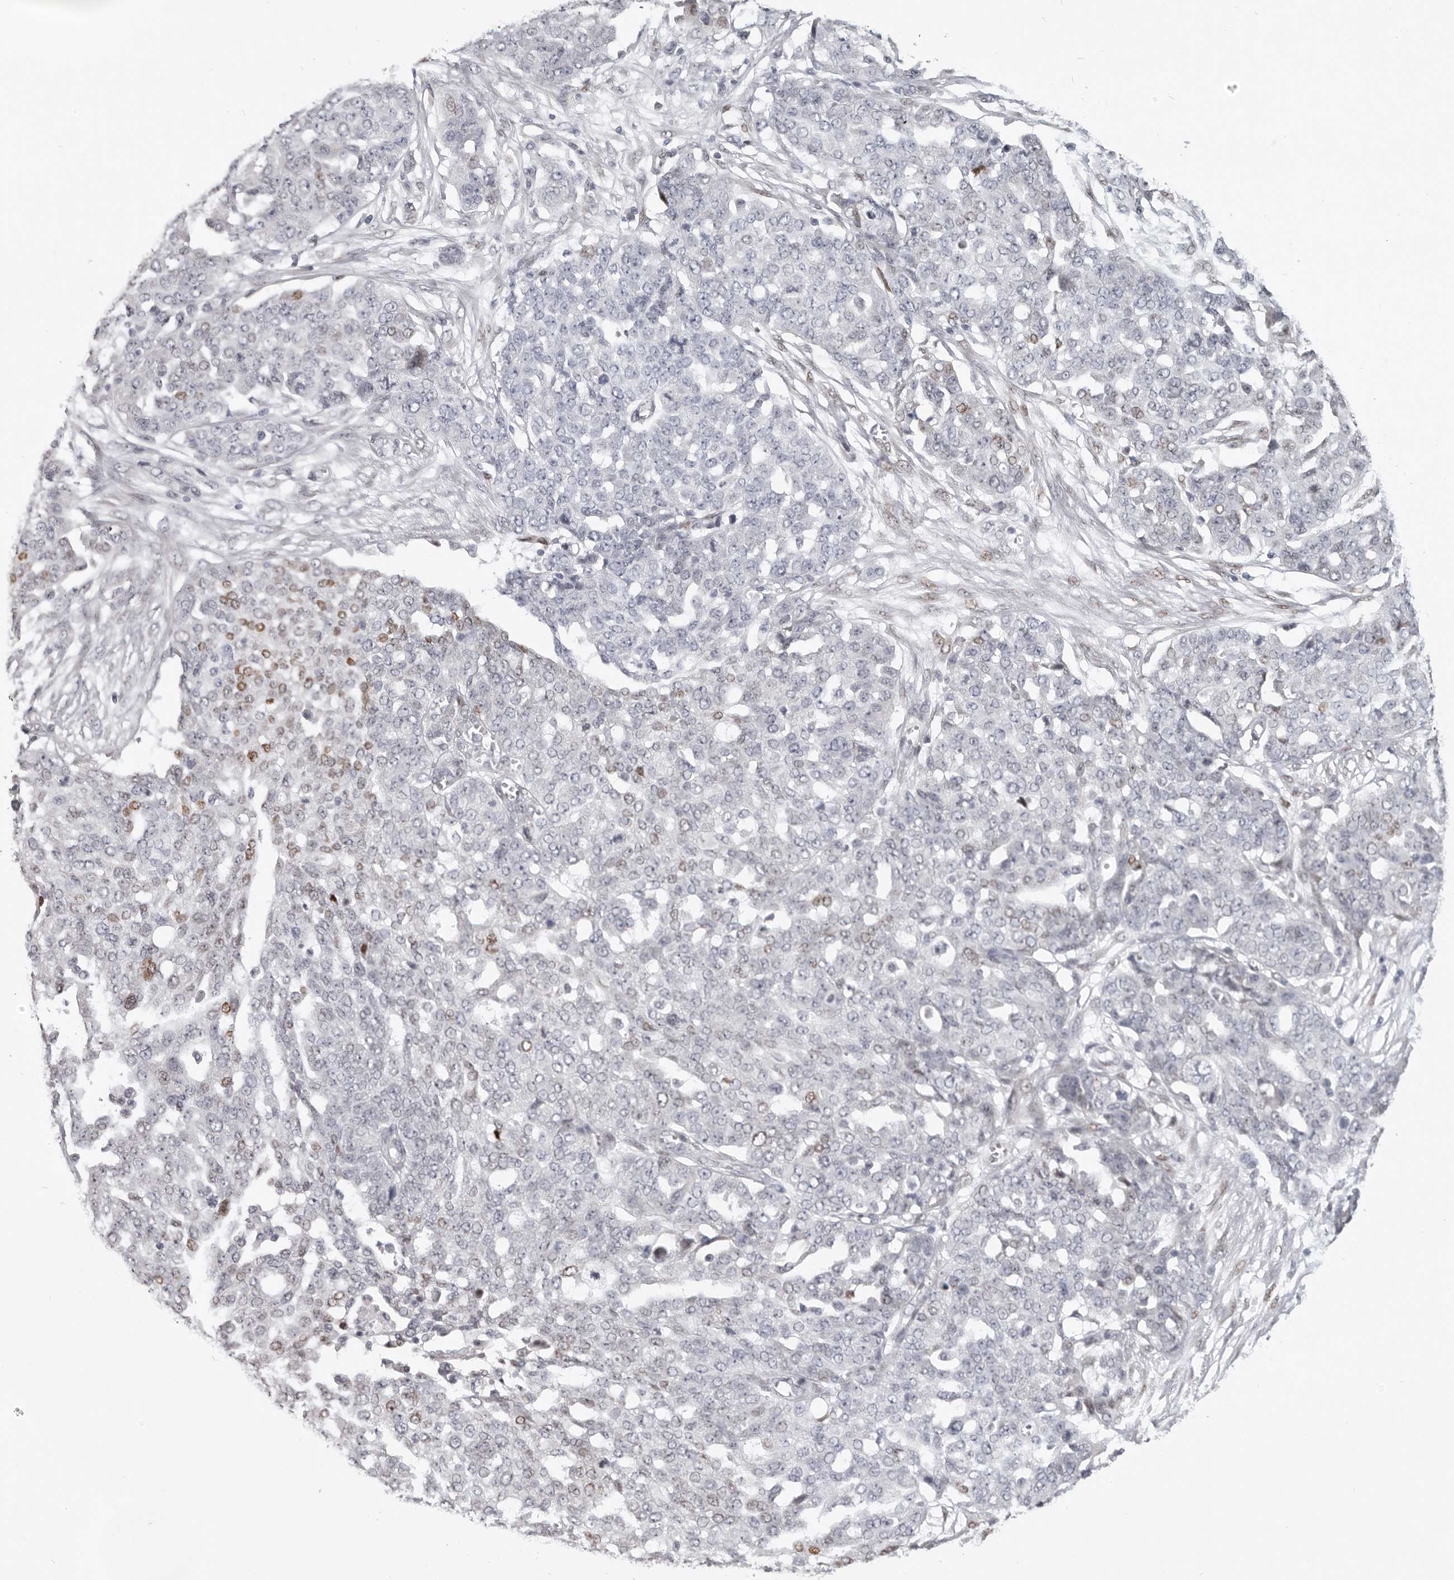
{"staining": {"intensity": "moderate", "quantity": "<25%", "location": "nuclear"}, "tissue": "ovarian cancer", "cell_type": "Tumor cells", "image_type": "cancer", "snomed": [{"axis": "morphology", "description": "Cystadenocarcinoma, serous, NOS"}, {"axis": "topography", "description": "Soft tissue"}, {"axis": "topography", "description": "Ovary"}], "caption": "The histopathology image shows staining of ovarian cancer (serous cystadenocarcinoma), revealing moderate nuclear protein staining (brown color) within tumor cells.", "gene": "SRP19", "patient": {"sex": "female", "age": 57}}